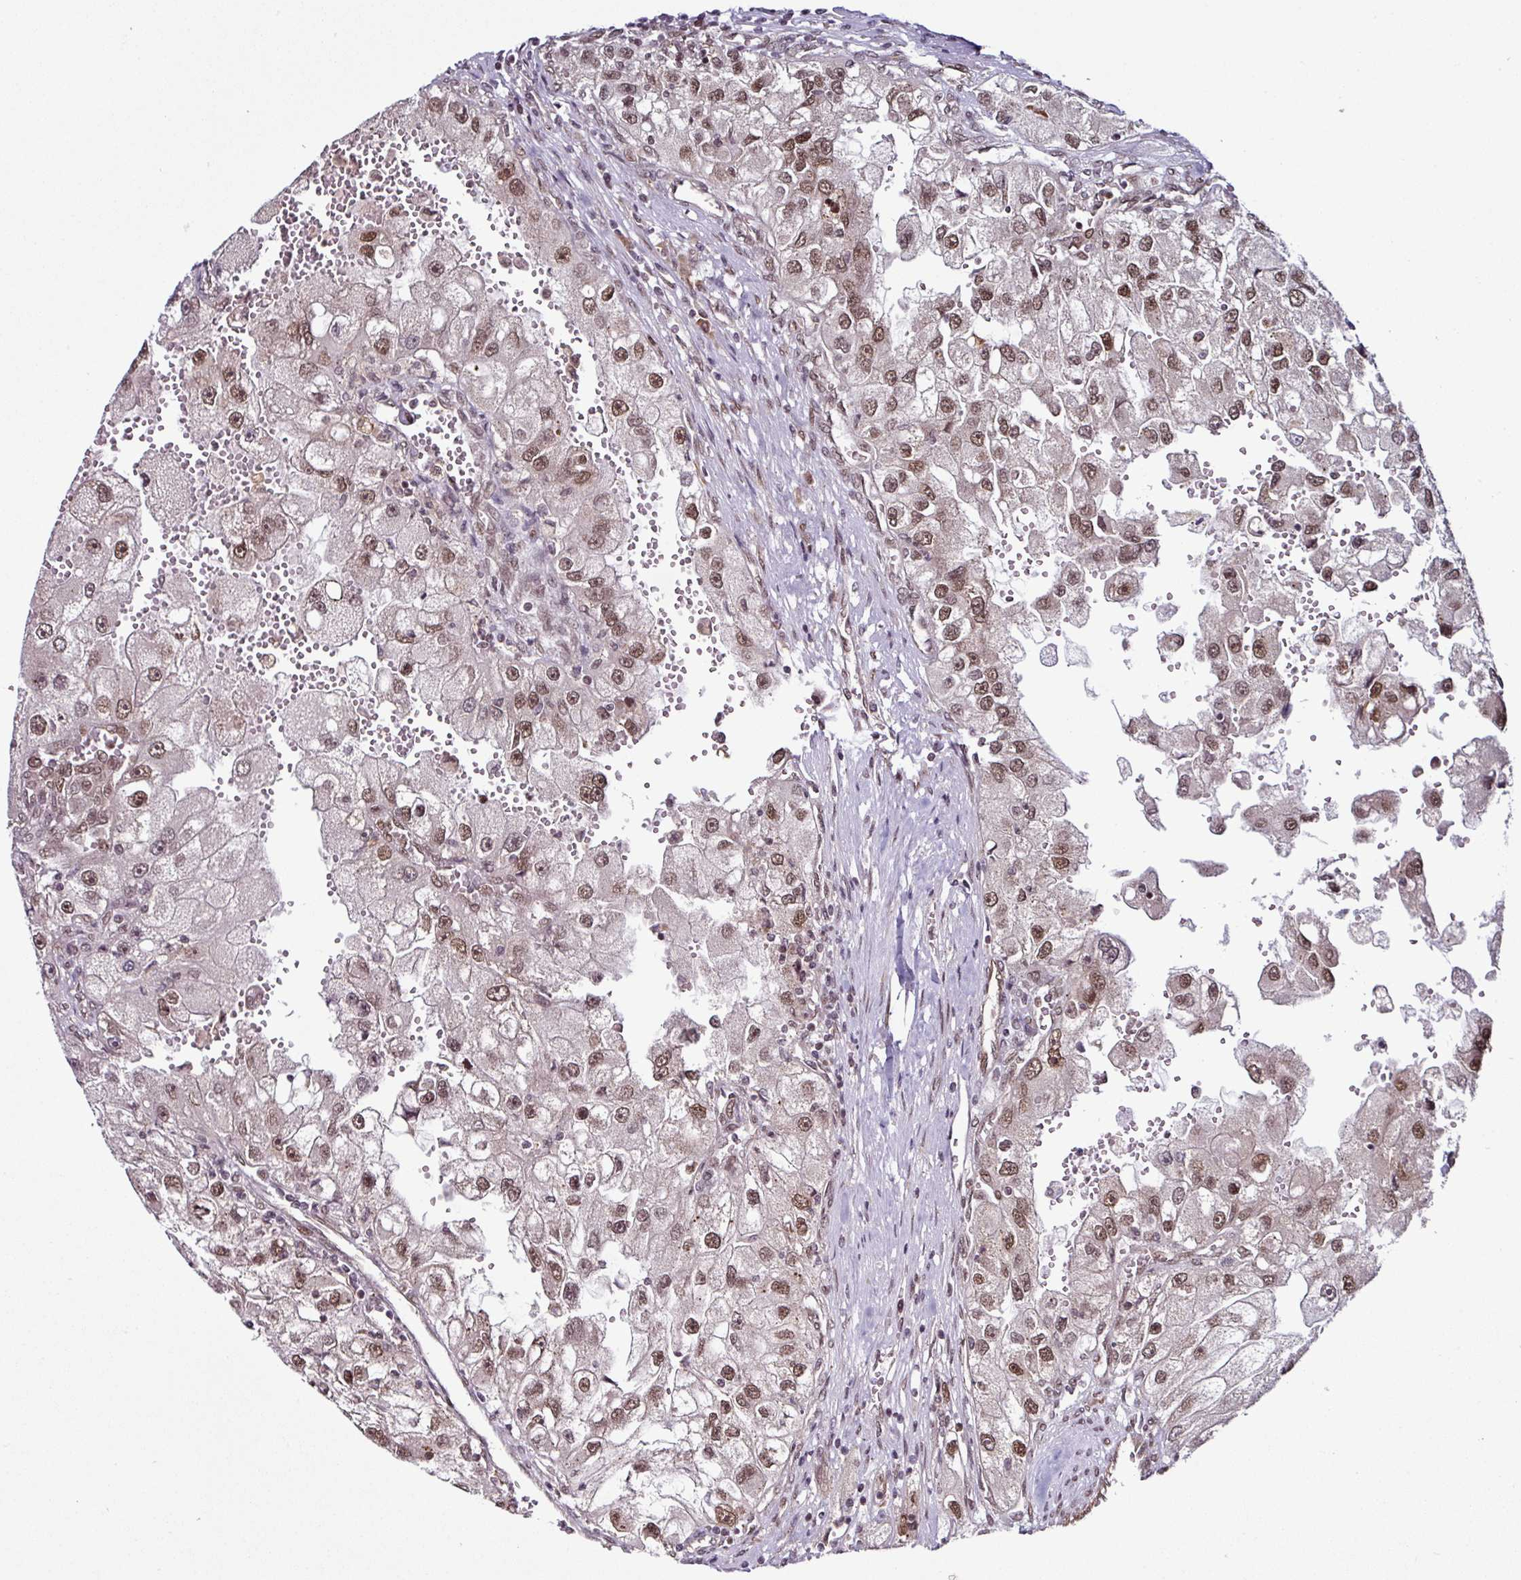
{"staining": {"intensity": "moderate", "quantity": ">75%", "location": "nuclear"}, "tissue": "renal cancer", "cell_type": "Tumor cells", "image_type": "cancer", "snomed": [{"axis": "morphology", "description": "Adenocarcinoma, NOS"}, {"axis": "topography", "description": "Kidney"}], "caption": "Renal cancer was stained to show a protein in brown. There is medium levels of moderate nuclear staining in about >75% of tumor cells.", "gene": "MORF4L2", "patient": {"sex": "male", "age": 63}}